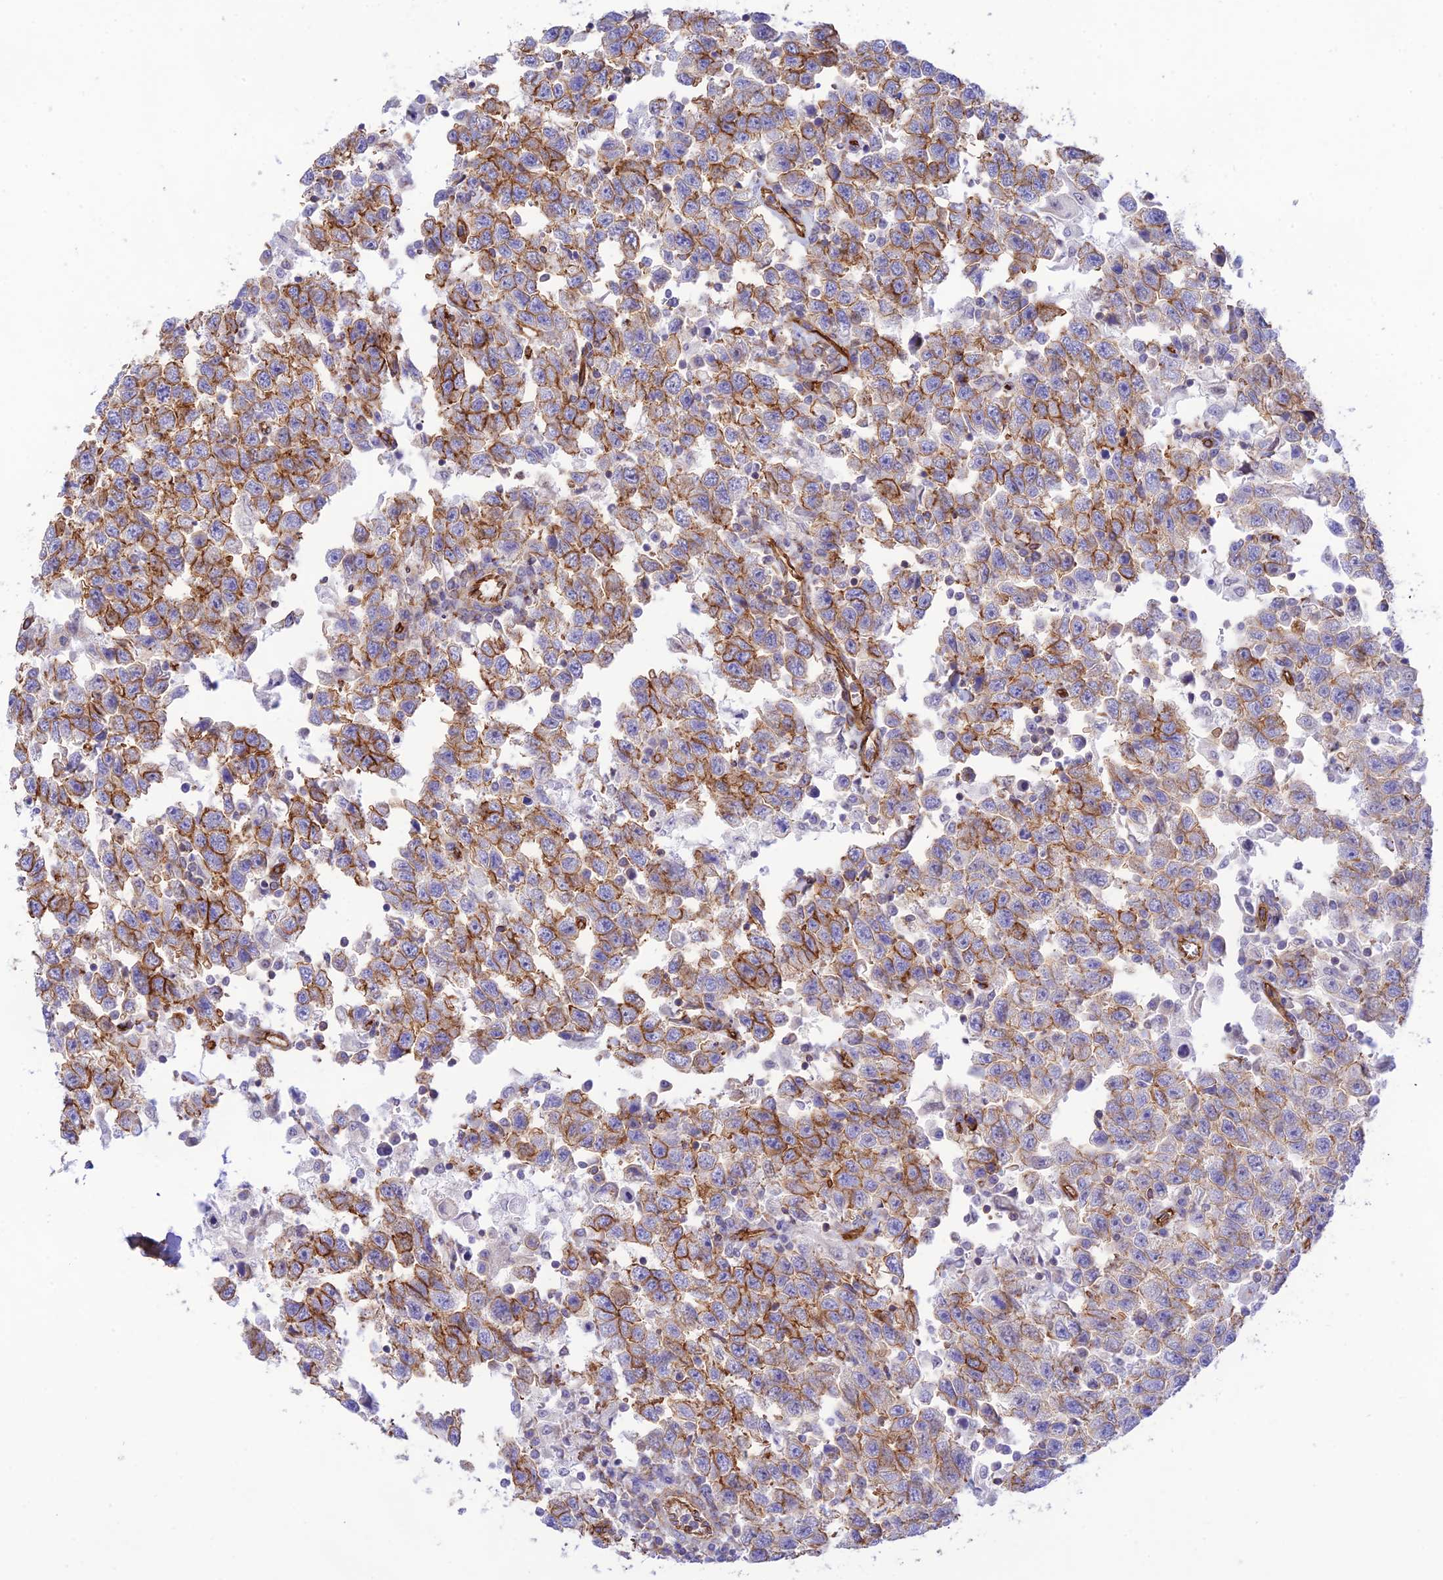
{"staining": {"intensity": "strong", "quantity": "25%-75%", "location": "cytoplasmic/membranous"}, "tissue": "testis cancer", "cell_type": "Tumor cells", "image_type": "cancer", "snomed": [{"axis": "morphology", "description": "Seminoma, NOS"}, {"axis": "topography", "description": "Testis"}], "caption": "Immunohistochemistry (IHC) image of neoplastic tissue: human seminoma (testis) stained using immunohistochemistry (IHC) displays high levels of strong protein expression localized specifically in the cytoplasmic/membranous of tumor cells, appearing as a cytoplasmic/membranous brown color.", "gene": "YPEL5", "patient": {"sex": "male", "age": 41}}